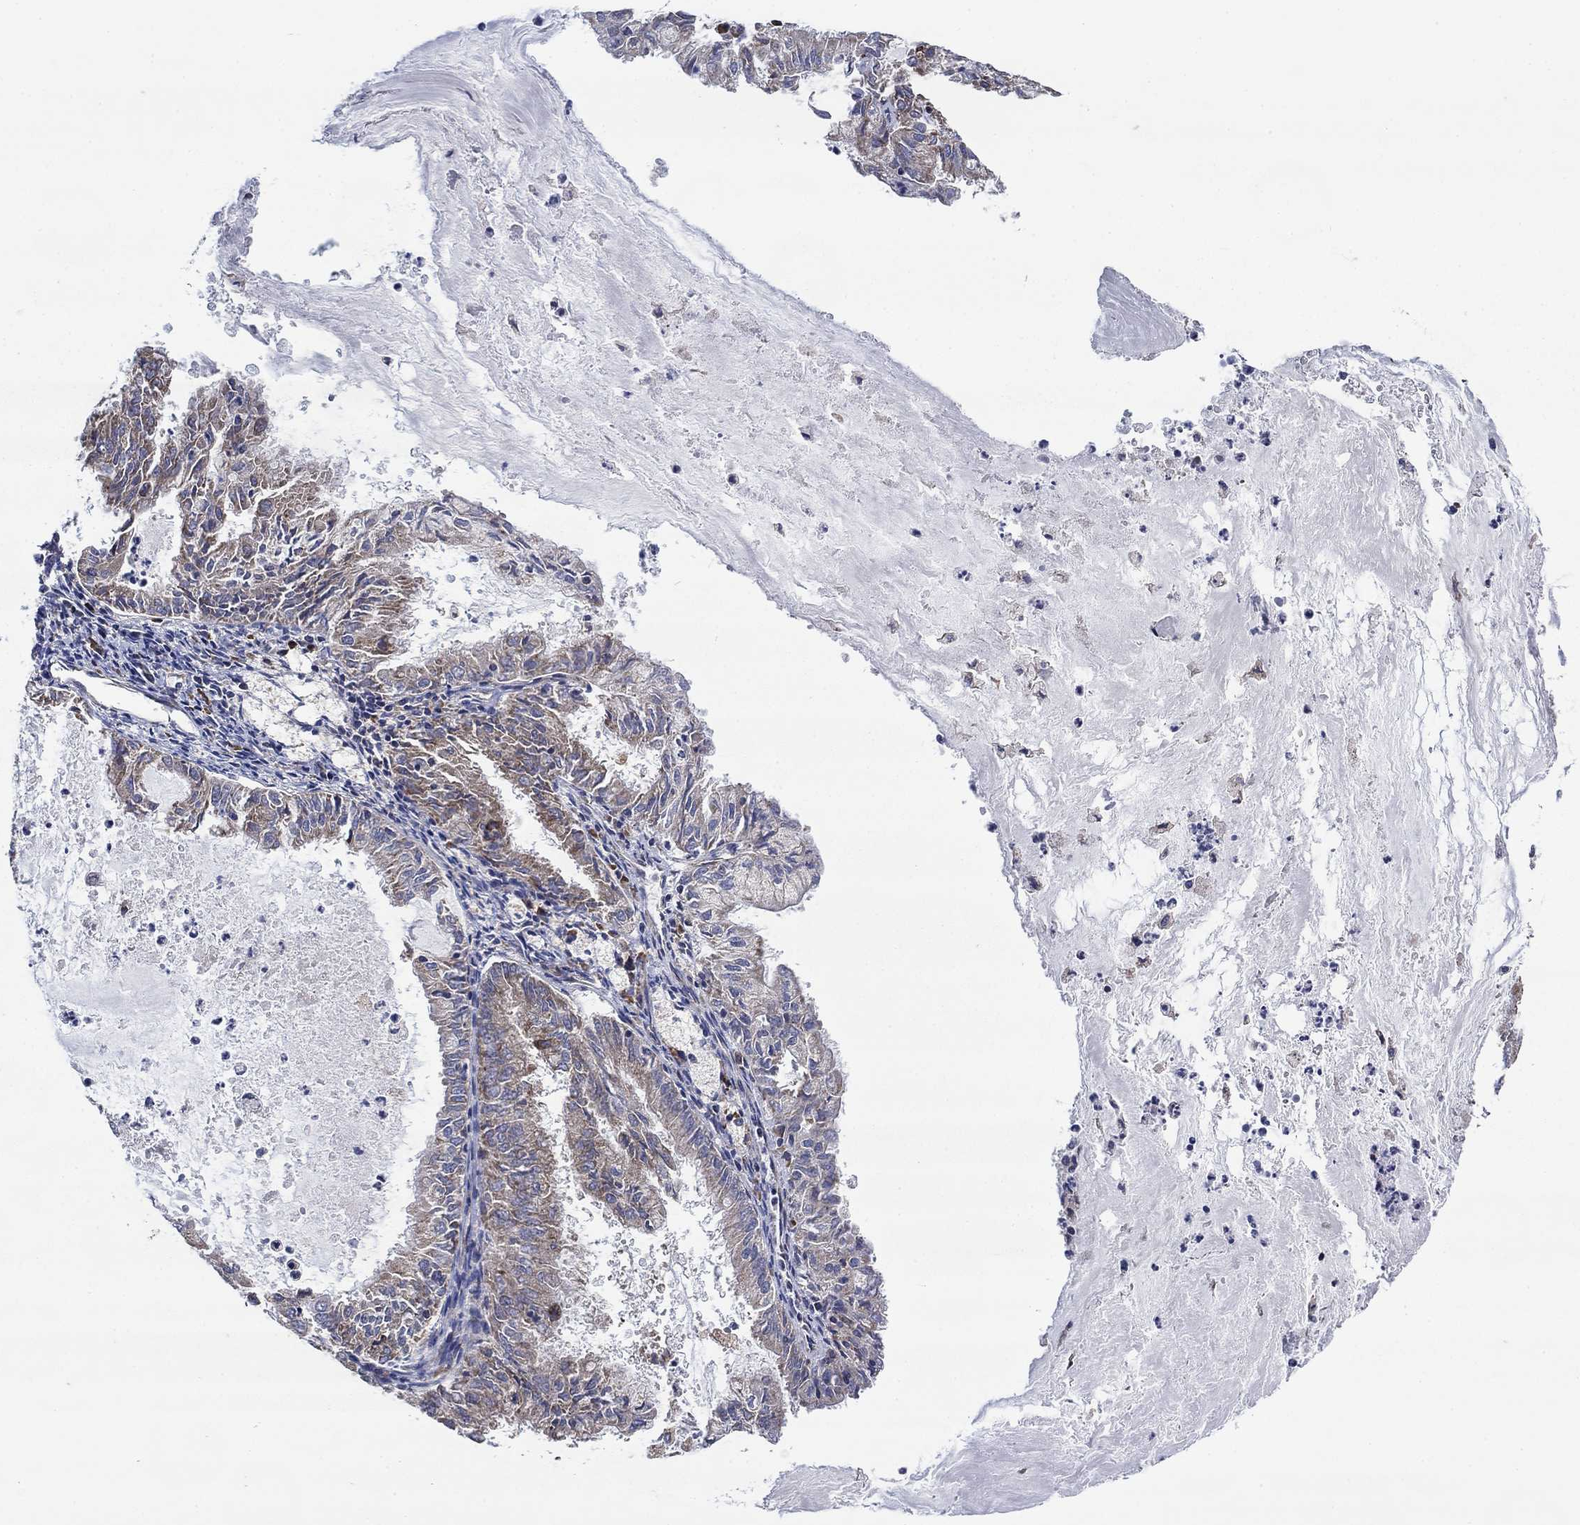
{"staining": {"intensity": "weak", "quantity": ">75%", "location": "cytoplasmic/membranous"}, "tissue": "endometrial cancer", "cell_type": "Tumor cells", "image_type": "cancer", "snomed": [{"axis": "morphology", "description": "Adenocarcinoma, NOS"}, {"axis": "topography", "description": "Endometrium"}], "caption": "This is an image of immunohistochemistry (IHC) staining of endometrial cancer, which shows weak staining in the cytoplasmic/membranous of tumor cells.", "gene": "RPLP0", "patient": {"sex": "female", "age": 57}}